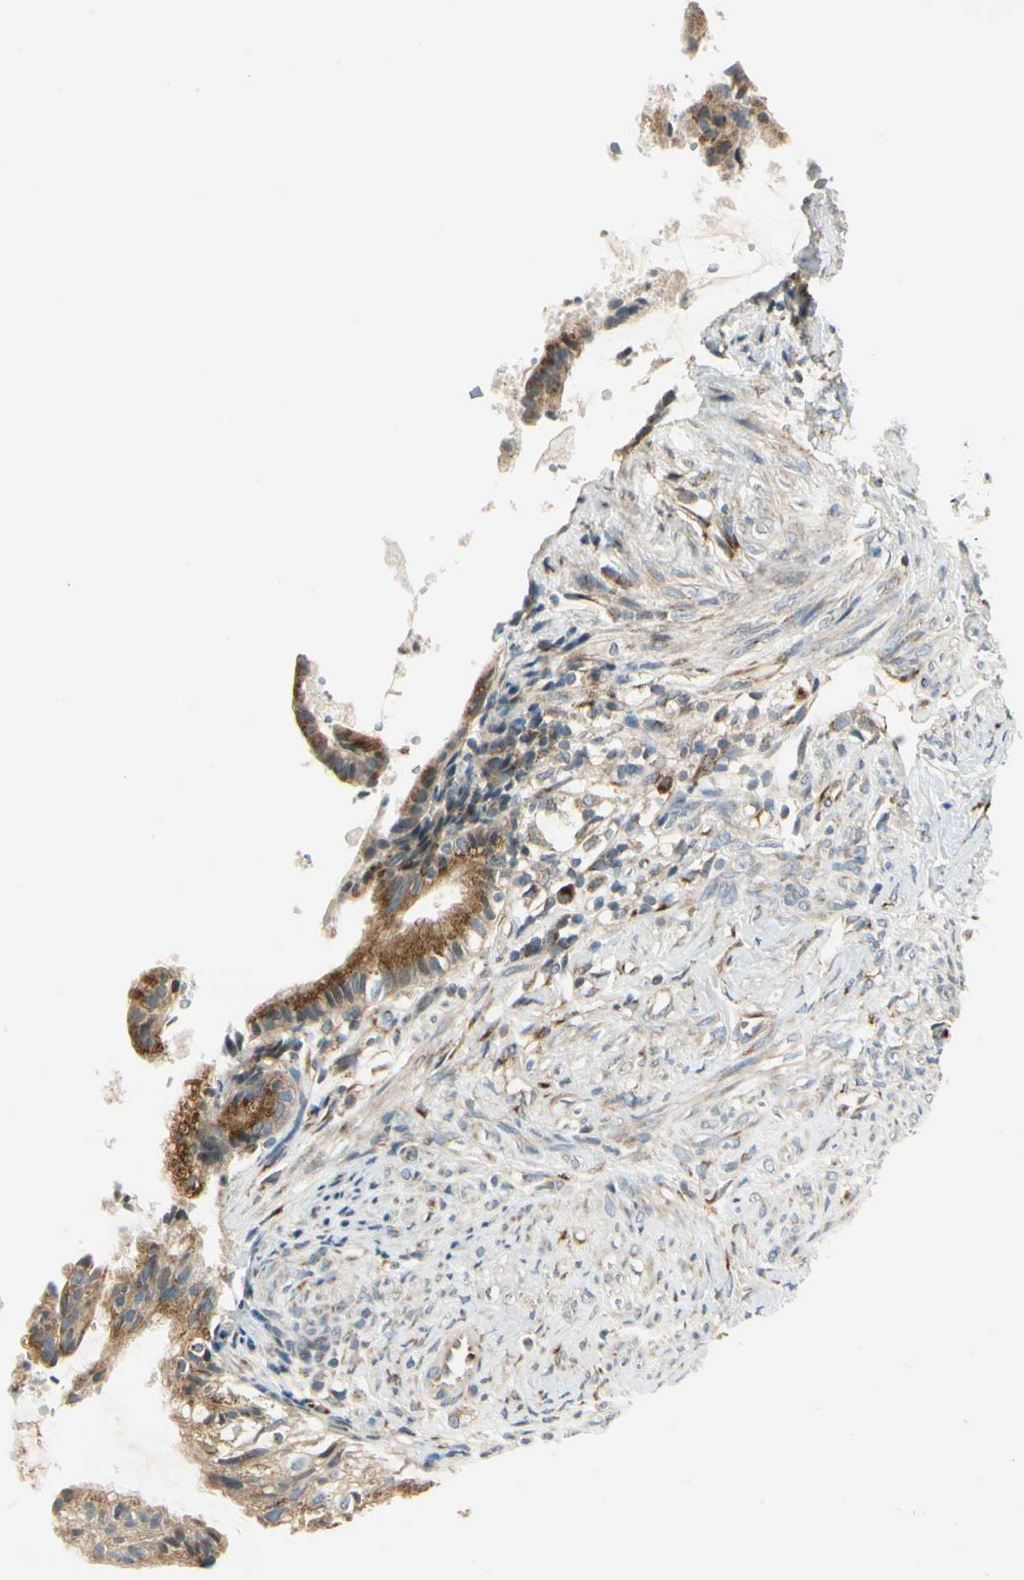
{"staining": {"intensity": "moderate", "quantity": ">75%", "location": "cytoplasmic/membranous"}, "tissue": "cervical cancer", "cell_type": "Tumor cells", "image_type": "cancer", "snomed": [{"axis": "morphology", "description": "Normal tissue, NOS"}, {"axis": "morphology", "description": "Adenocarcinoma, NOS"}, {"axis": "topography", "description": "Cervix"}, {"axis": "topography", "description": "Endometrium"}], "caption": "Immunohistochemistry (IHC) of cervical adenocarcinoma displays medium levels of moderate cytoplasmic/membranous staining in about >75% of tumor cells.", "gene": "MANSC1", "patient": {"sex": "female", "age": 86}}